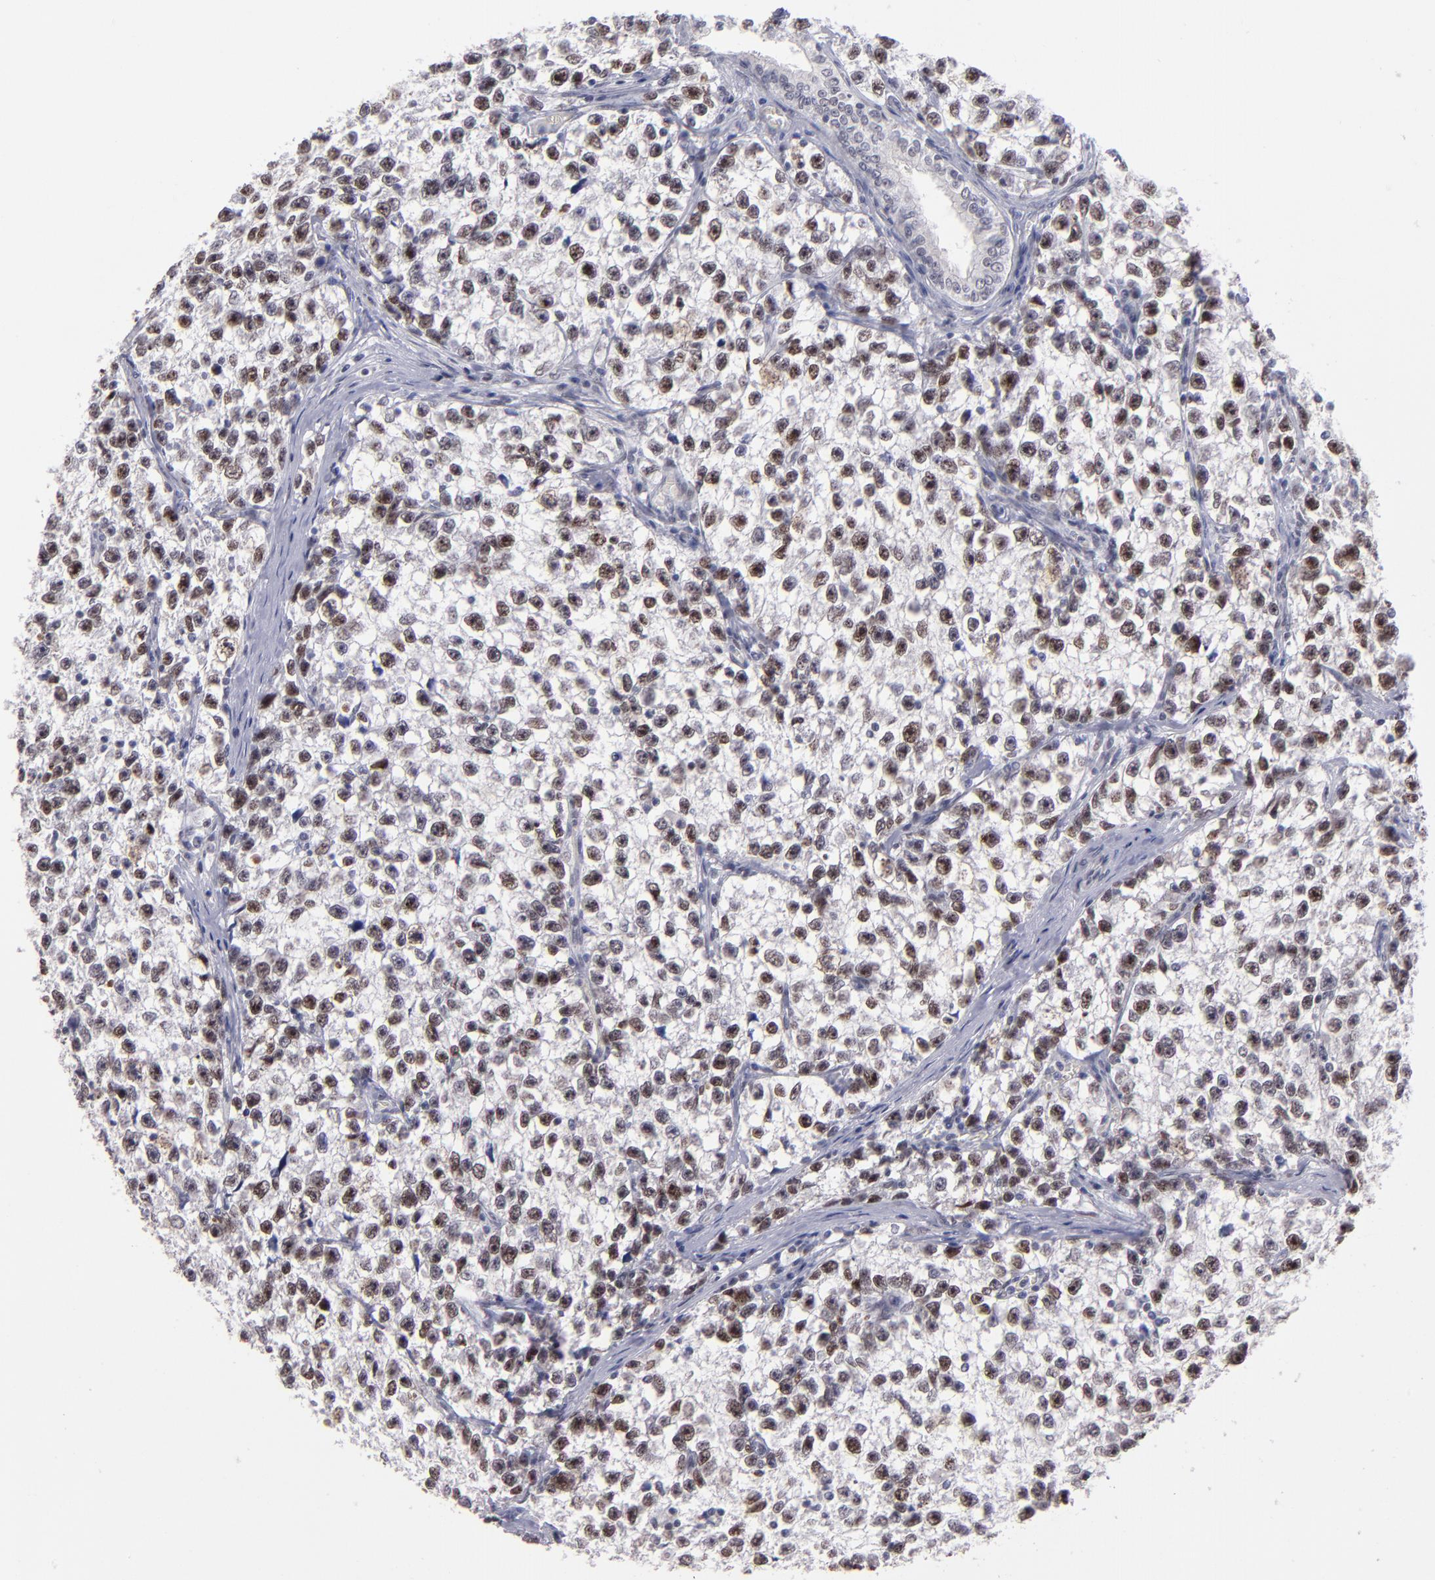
{"staining": {"intensity": "strong", "quantity": ">75%", "location": "nuclear"}, "tissue": "testis cancer", "cell_type": "Tumor cells", "image_type": "cancer", "snomed": [{"axis": "morphology", "description": "Seminoma, NOS"}, {"axis": "morphology", "description": "Carcinoma, Embryonal, NOS"}, {"axis": "topography", "description": "Testis"}], "caption": "IHC (DAB (3,3'-diaminobenzidine)) staining of testis cancer (embryonal carcinoma) displays strong nuclear protein positivity in approximately >75% of tumor cells.", "gene": "OTUB2", "patient": {"sex": "male", "age": 30}}